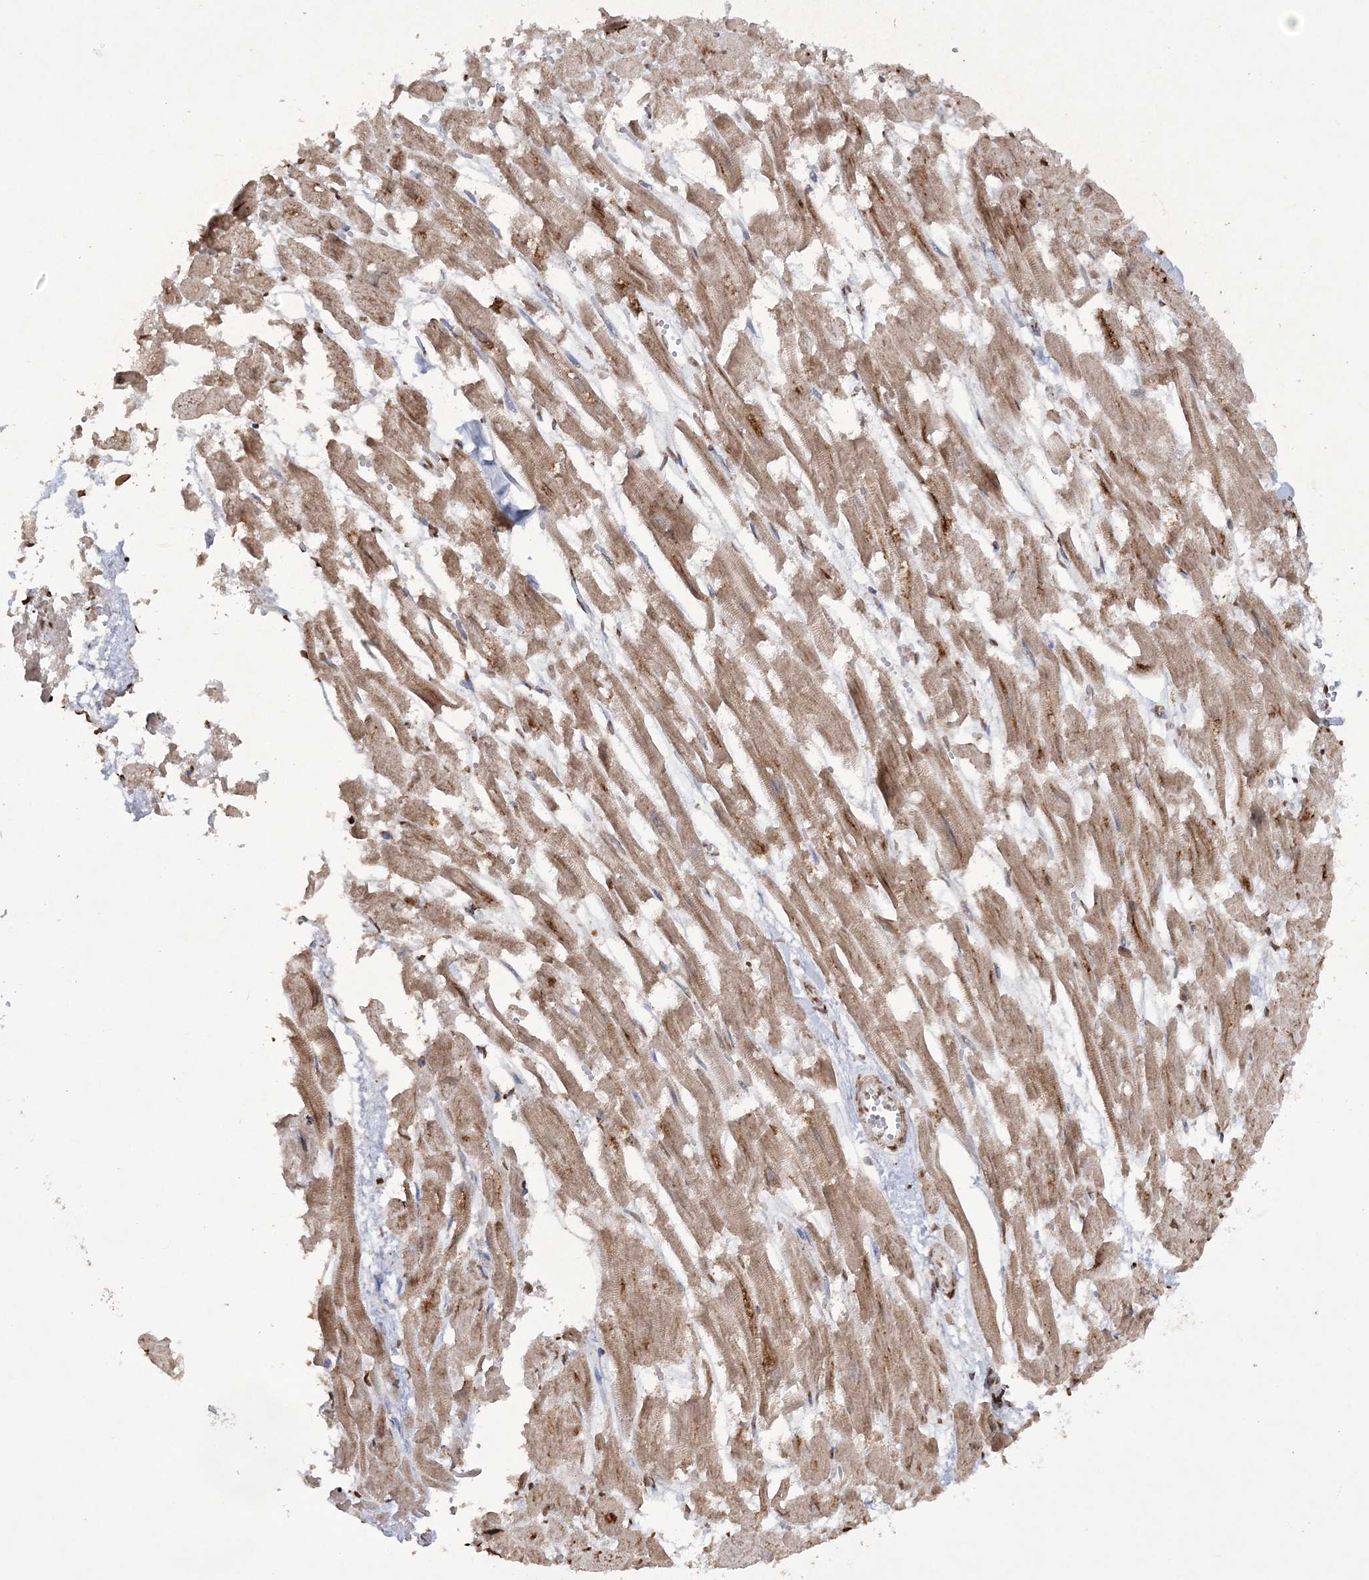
{"staining": {"intensity": "strong", "quantity": ">75%", "location": "cytoplasmic/membranous"}, "tissue": "heart muscle", "cell_type": "Cardiomyocytes", "image_type": "normal", "snomed": [{"axis": "morphology", "description": "Normal tissue, NOS"}, {"axis": "topography", "description": "Heart"}], "caption": "DAB (3,3'-diaminobenzidine) immunohistochemical staining of normal human heart muscle displays strong cytoplasmic/membranous protein positivity in approximately >75% of cardiomyocytes. Nuclei are stained in blue.", "gene": "TTC7A", "patient": {"sex": "male", "age": 54}}